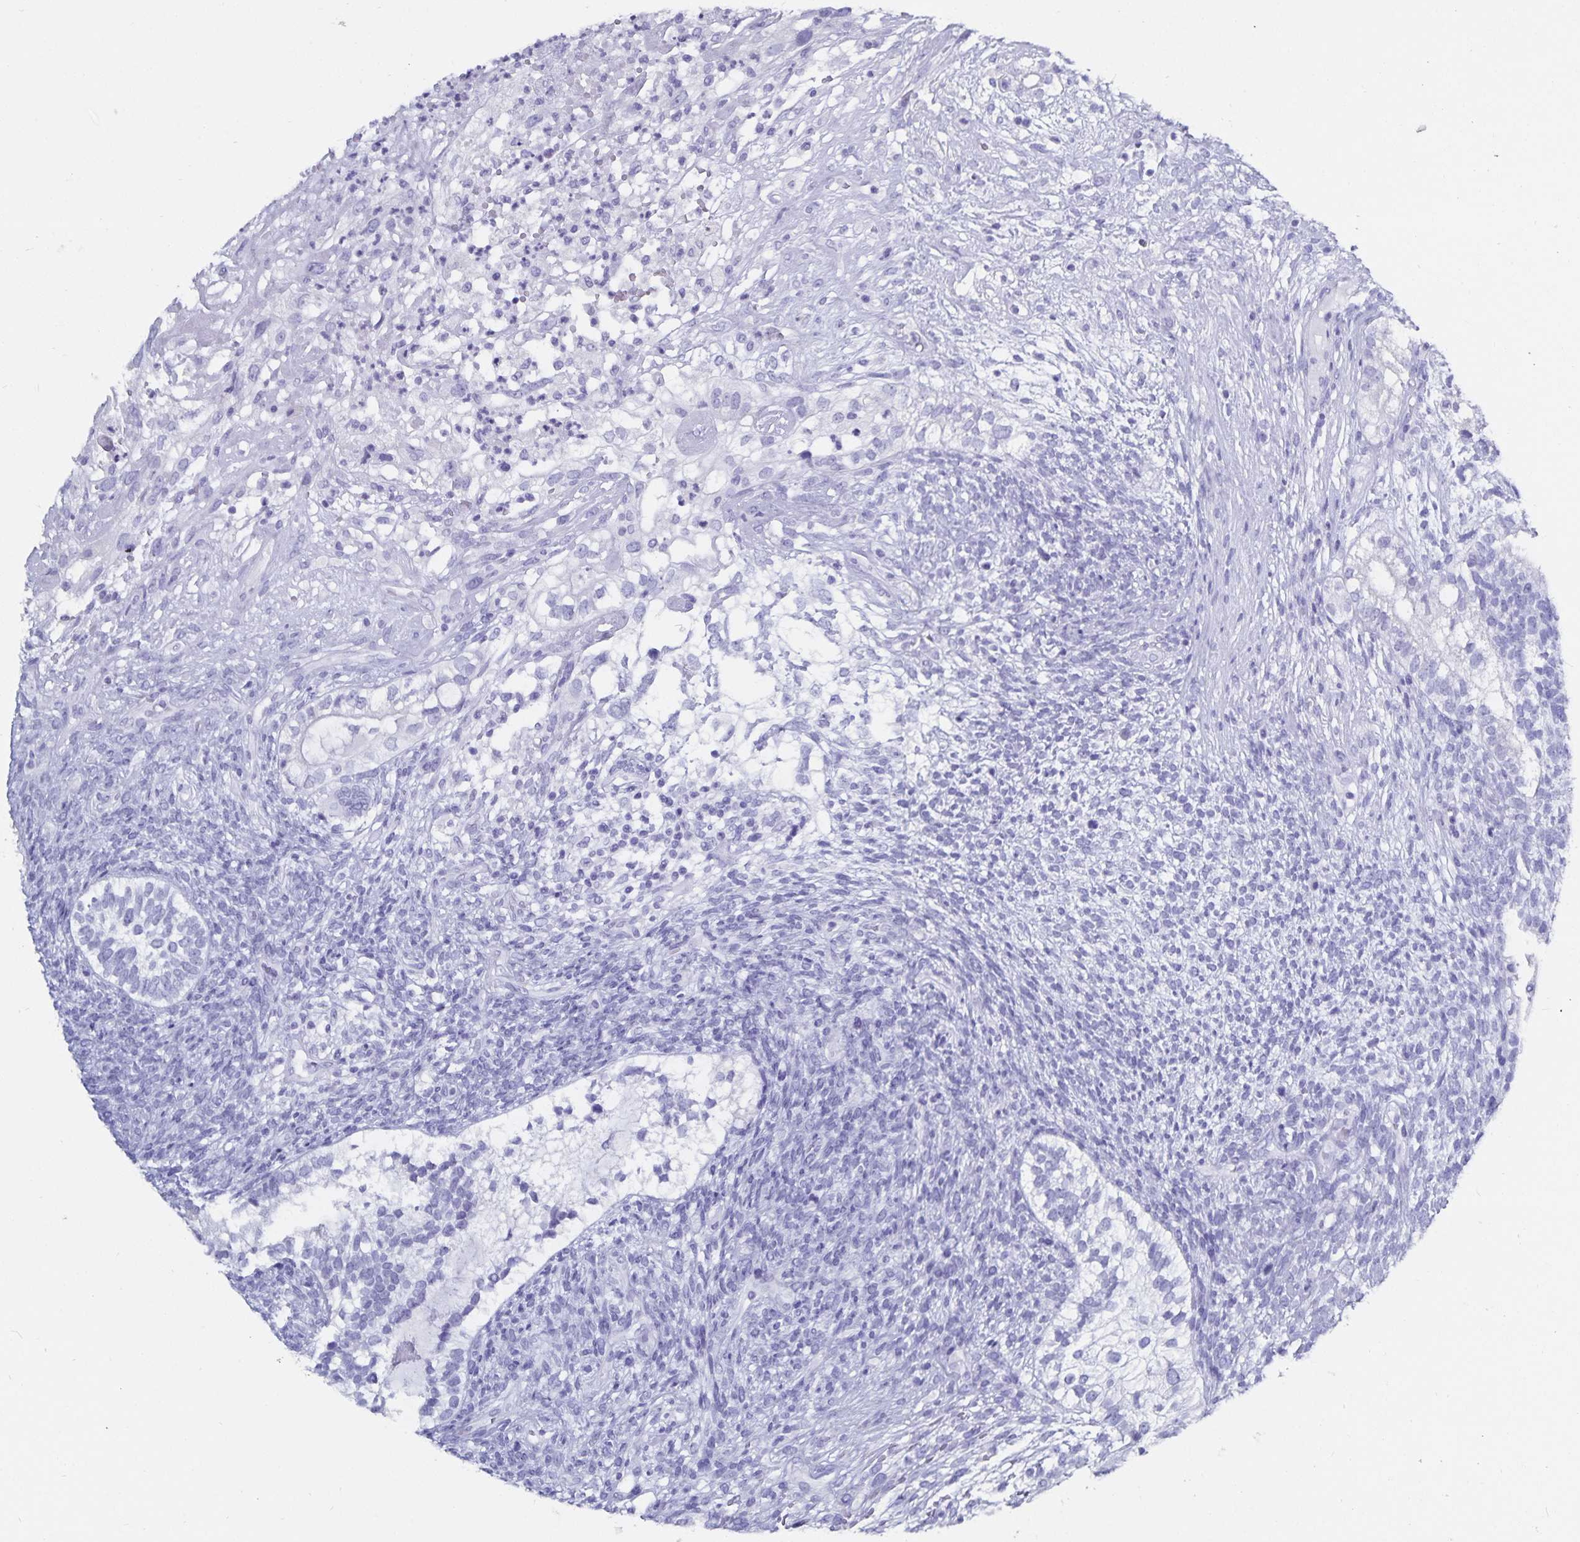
{"staining": {"intensity": "negative", "quantity": "none", "location": "none"}, "tissue": "testis cancer", "cell_type": "Tumor cells", "image_type": "cancer", "snomed": [{"axis": "morphology", "description": "Seminoma, NOS"}, {"axis": "morphology", "description": "Carcinoma, Embryonal, NOS"}, {"axis": "topography", "description": "Testis"}], "caption": "IHC histopathology image of neoplastic tissue: testis embryonal carcinoma stained with DAB (3,3'-diaminobenzidine) demonstrates no significant protein staining in tumor cells.", "gene": "C19orf73", "patient": {"sex": "male", "age": 41}}